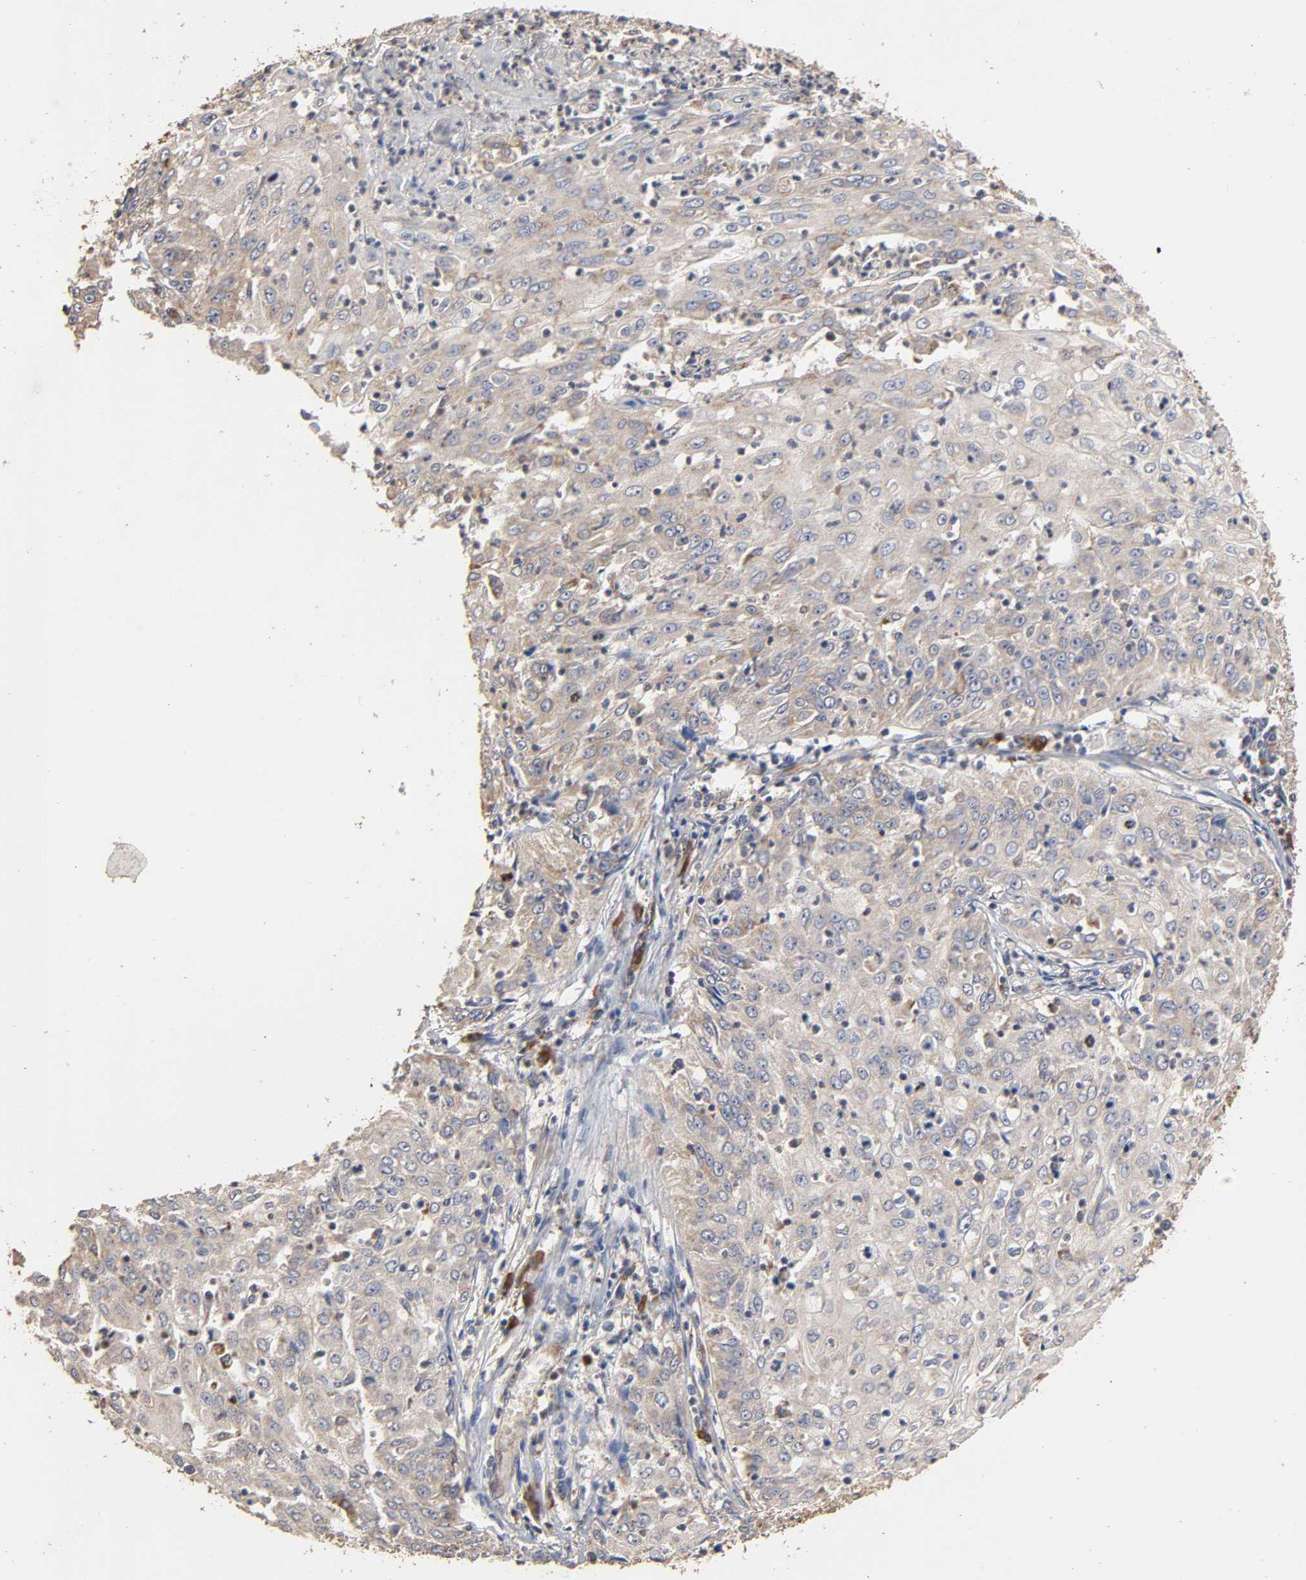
{"staining": {"intensity": "weak", "quantity": ">75%", "location": "cytoplasmic/membranous"}, "tissue": "cervical cancer", "cell_type": "Tumor cells", "image_type": "cancer", "snomed": [{"axis": "morphology", "description": "Squamous cell carcinoma, NOS"}, {"axis": "topography", "description": "Cervix"}], "caption": "The photomicrograph demonstrates staining of cervical cancer (squamous cell carcinoma), revealing weak cytoplasmic/membranous protein expression (brown color) within tumor cells.", "gene": "EIF4G2", "patient": {"sex": "female", "age": 39}}